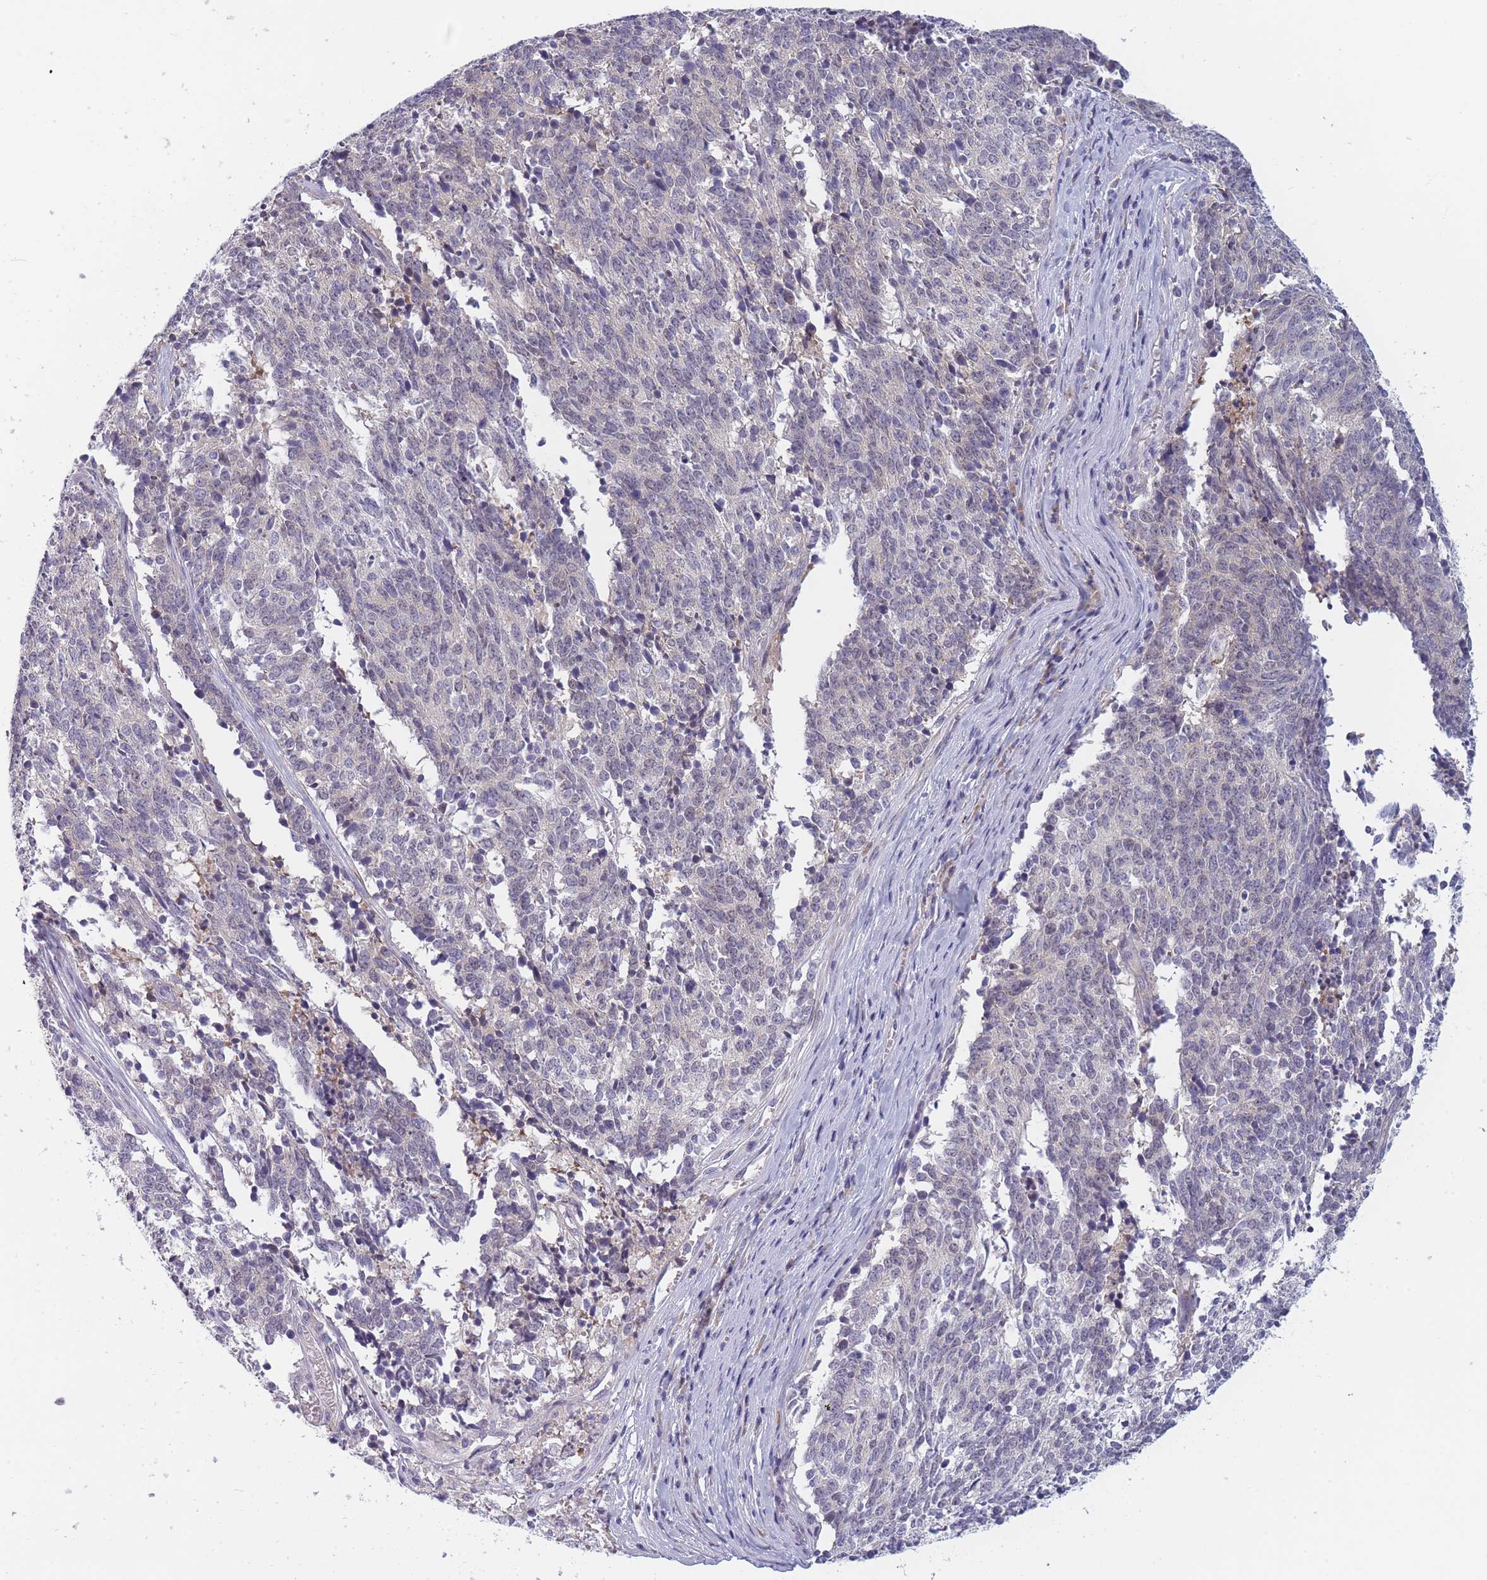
{"staining": {"intensity": "negative", "quantity": "none", "location": "none"}, "tissue": "cervical cancer", "cell_type": "Tumor cells", "image_type": "cancer", "snomed": [{"axis": "morphology", "description": "Squamous cell carcinoma, NOS"}, {"axis": "topography", "description": "Cervix"}], "caption": "Immunohistochemical staining of human cervical squamous cell carcinoma exhibits no significant expression in tumor cells.", "gene": "NDUFAF6", "patient": {"sex": "female", "age": 29}}